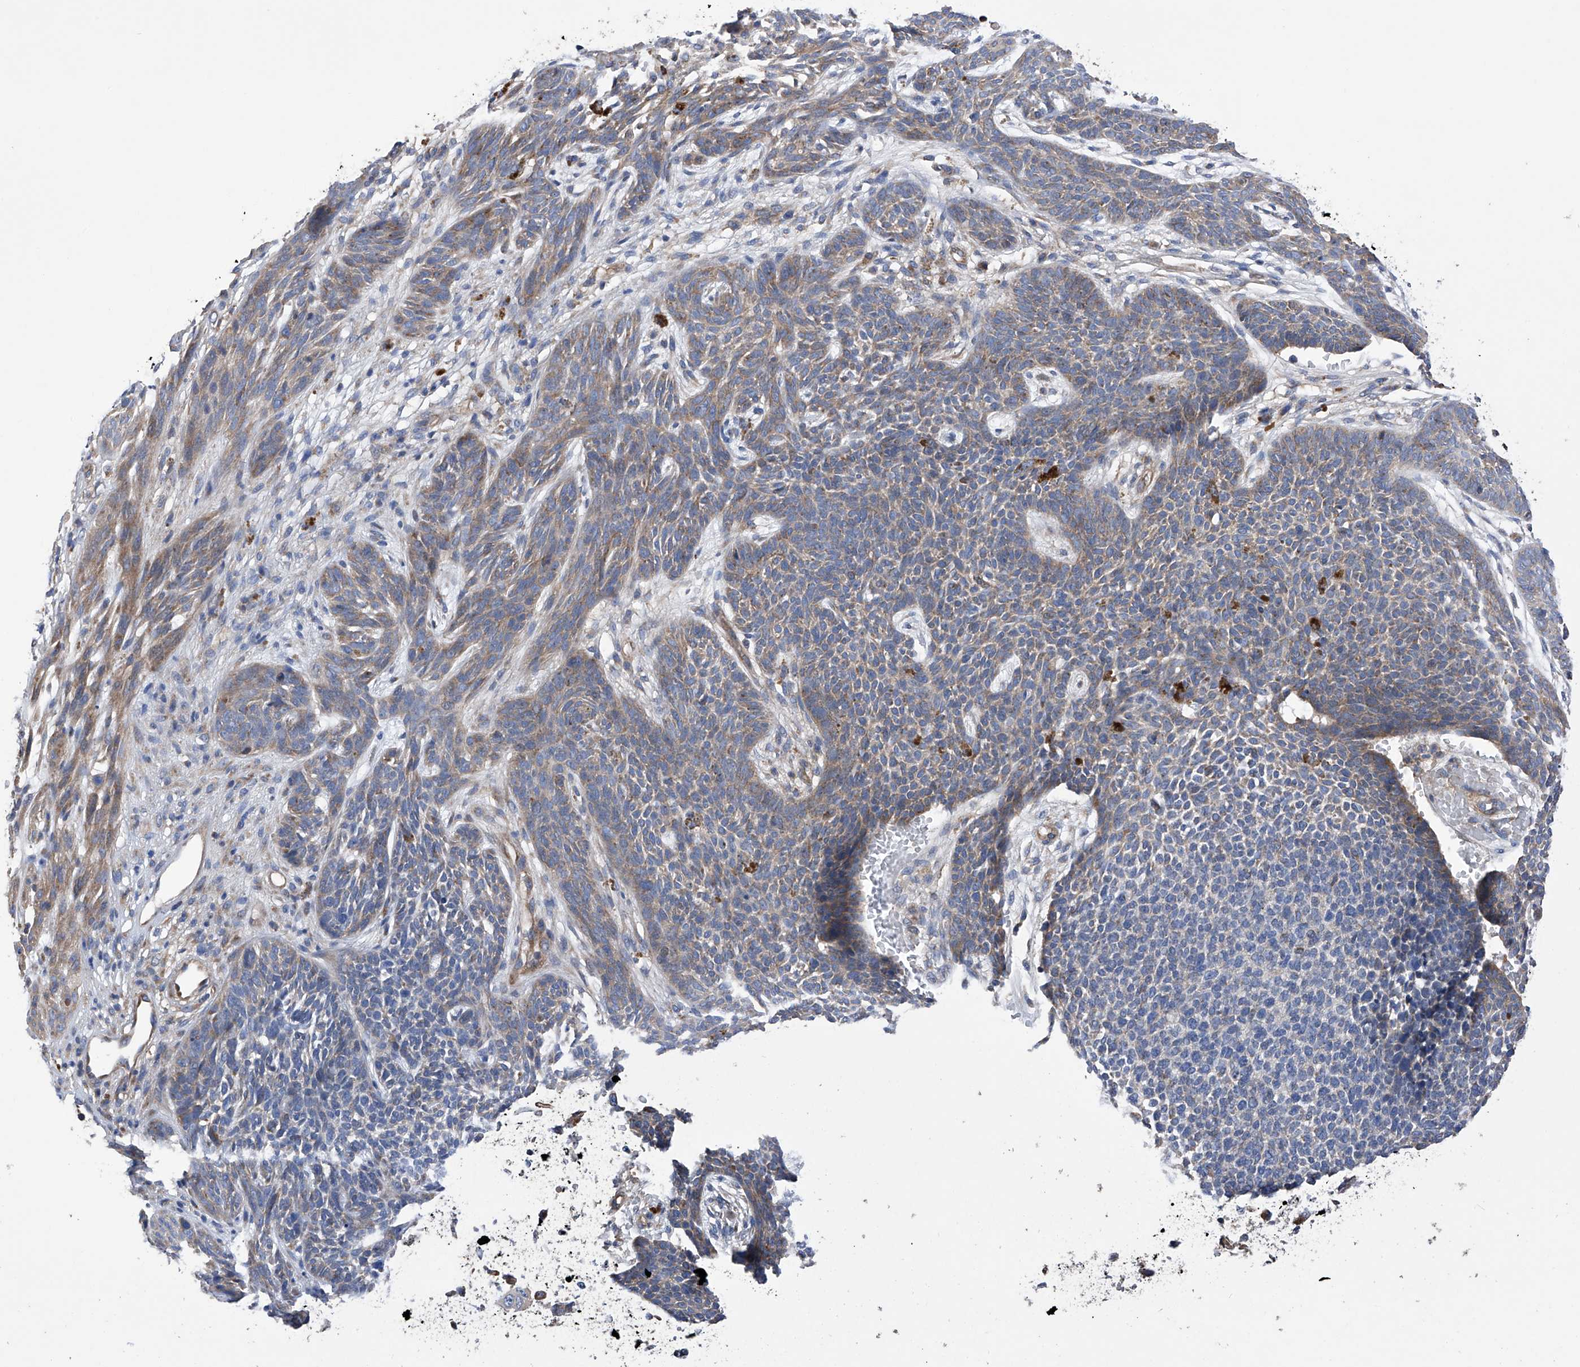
{"staining": {"intensity": "moderate", "quantity": "25%-75%", "location": "cytoplasmic/membranous"}, "tissue": "skin cancer", "cell_type": "Tumor cells", "image_type": "cancer", "snomed": [{"axis": "morphology", "description": "Basal cell carcinoma"}, {"axis": "topography", "description": "Skin"}], "caption": "Skin cancer tissue displays moderate cytoplasmic/membranous expression in approximately 25%-75% of tumor cells, visualized by immunohistochemistry. Immunohistochemistry (ihc) stains the protein in brown and the nuclei are stained blue.", "gene": "EFCAB2", "patient": {"sex": "female", "age": 84}}